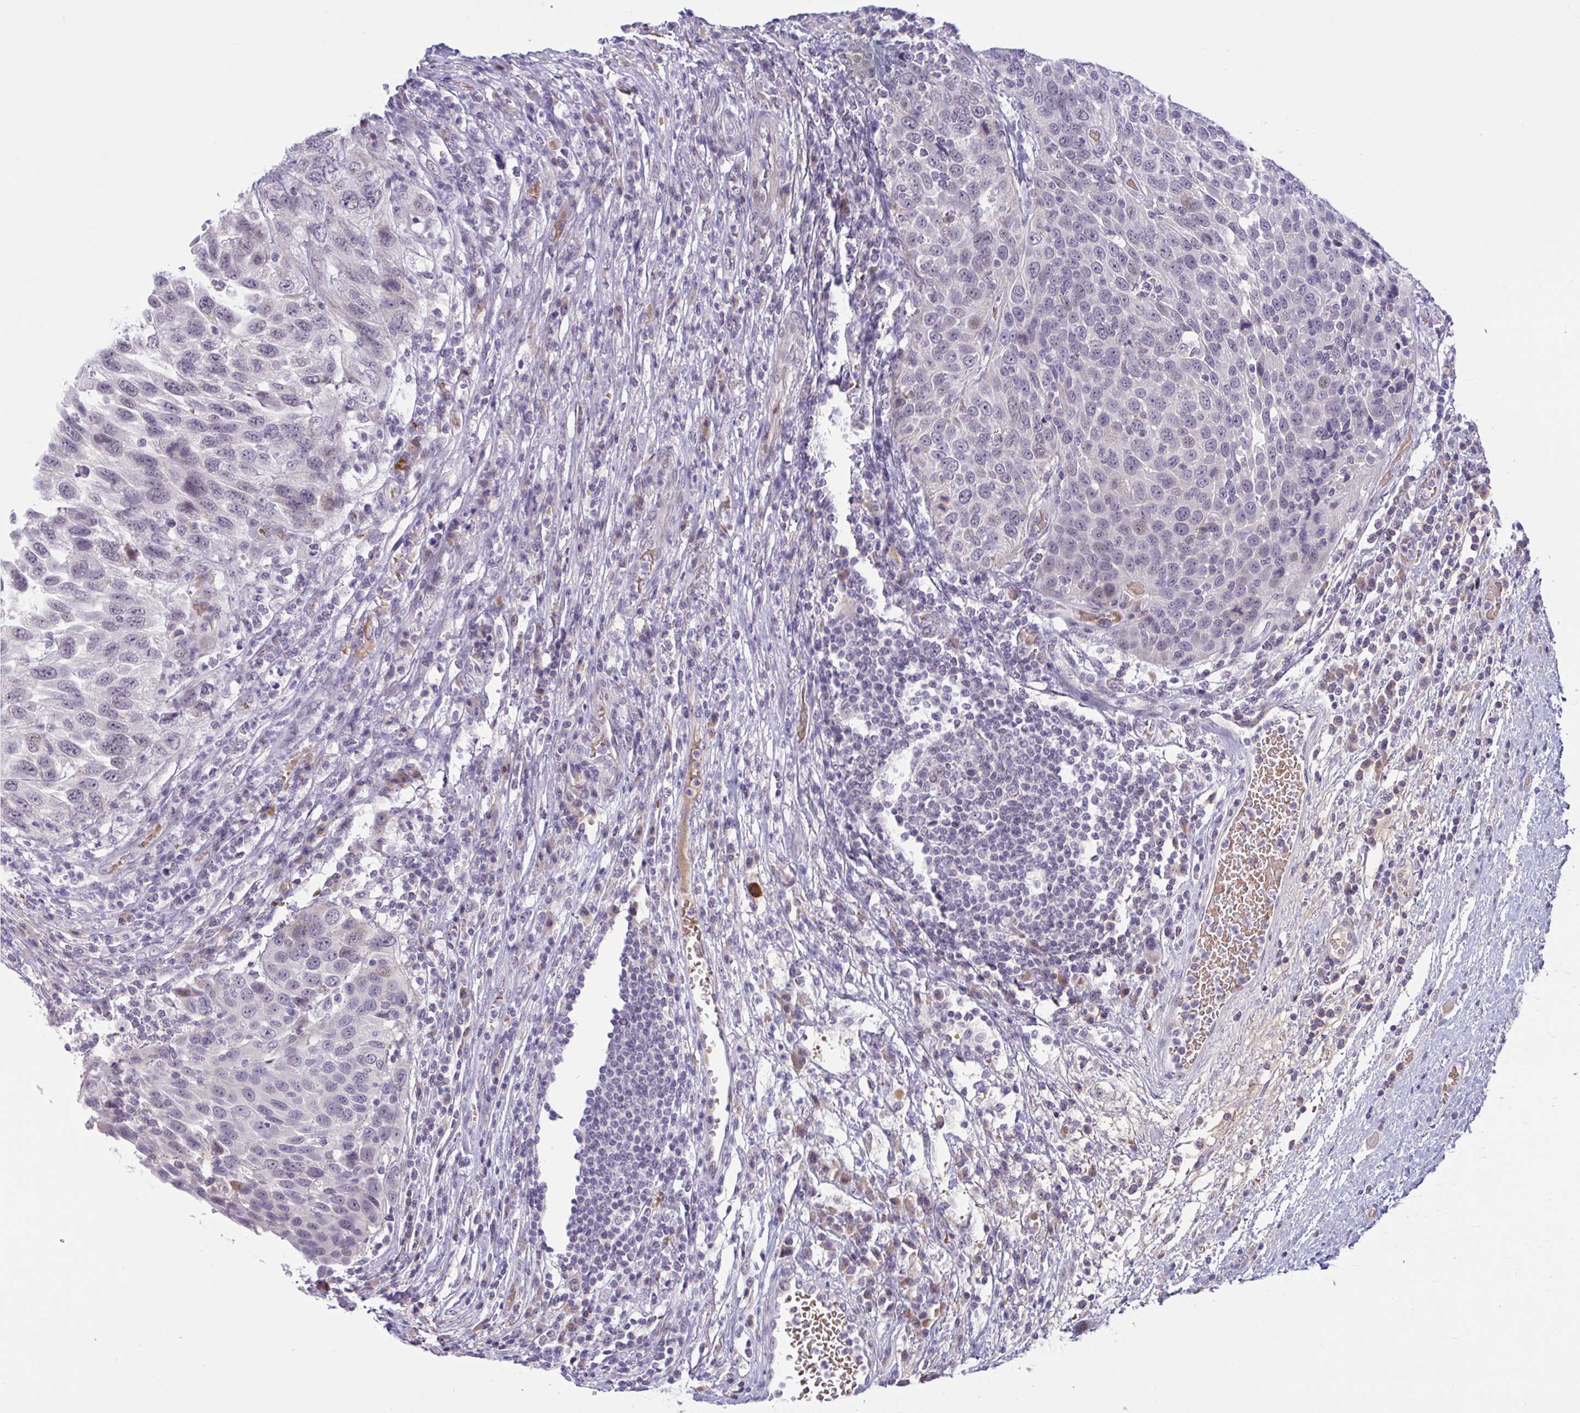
{"staining": {"intensity": "negative", "quantity": "none", "location": "none"}, "tissue": "urothelial cancer", "cell_type": "Tumor cells", "image_type": "cancer", "snomed": [{"axis": "morphology", "description": "Urothelial carcinoma, High grade"}, {"axis": "topography", "description": "Urinary bladder"}], "caption": "High power microscopy photomicrograph of an IHC histopathology image of urothelial cancer, revealing no significant positivity in tumor cells.", "gene": "CNGB3", "patient": {"sex": "female", "age": 70}}